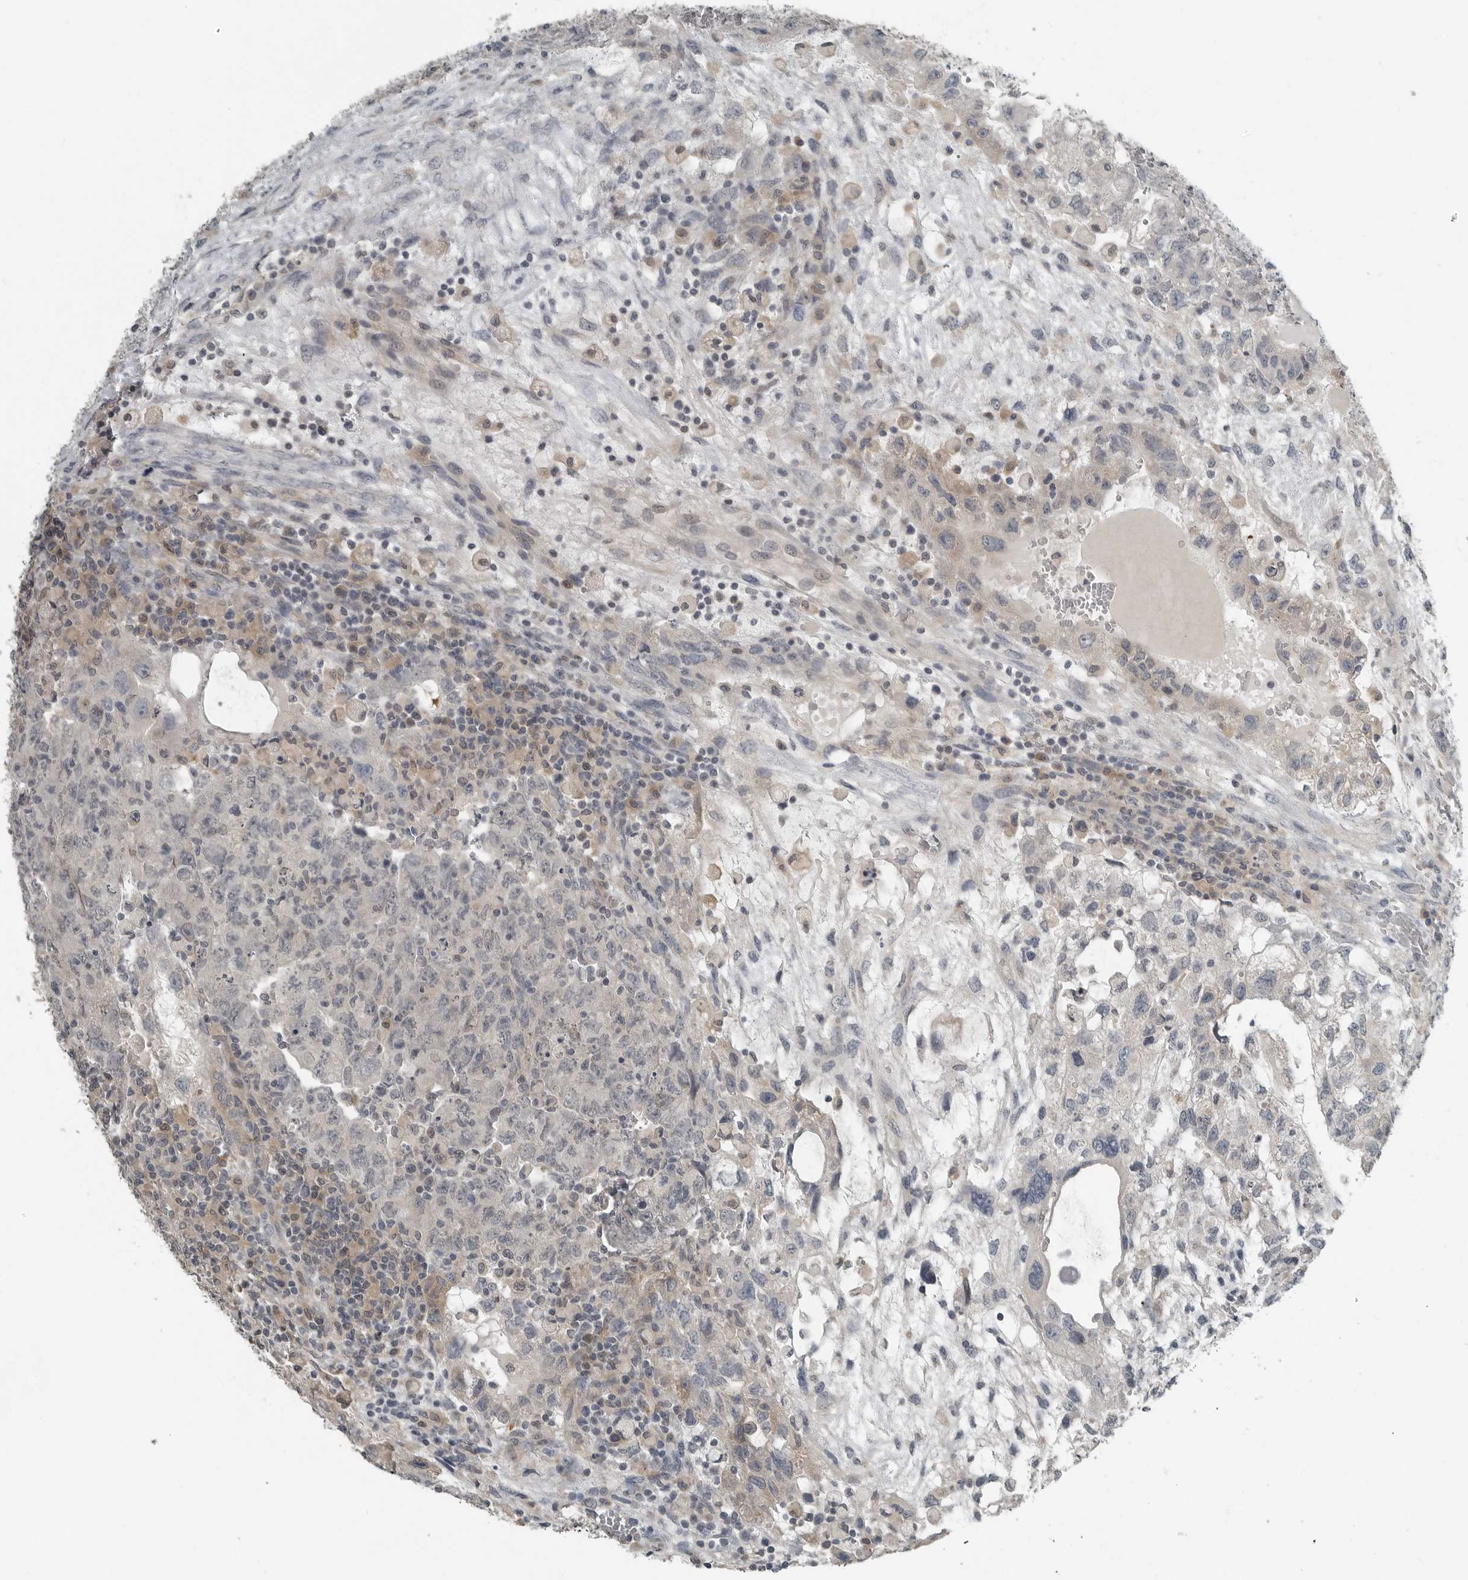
{"staining": {"intensity": "negative", "quantity": "none", "location": "none"}, "tissue": "testis cancer", "cell_type": "Tumor cells", "image_type": "cancer", "snomed": [{"axis": "morphology", "description": "Carcinoma, Embryonal, NOS"}, {"axis": "topography", "description": "Testis"}], "caption": "High magnification brightfield microscopy of testis cancer stained with DAB (3,3'-diaminobenzidine) (brown) and counterstained with hematoxylin (blue): tumor cells show no significant positivity. Nuclei are stained in blue.", "gene": "KYAT1", "patient": {"sex": "male", "age": 36}}